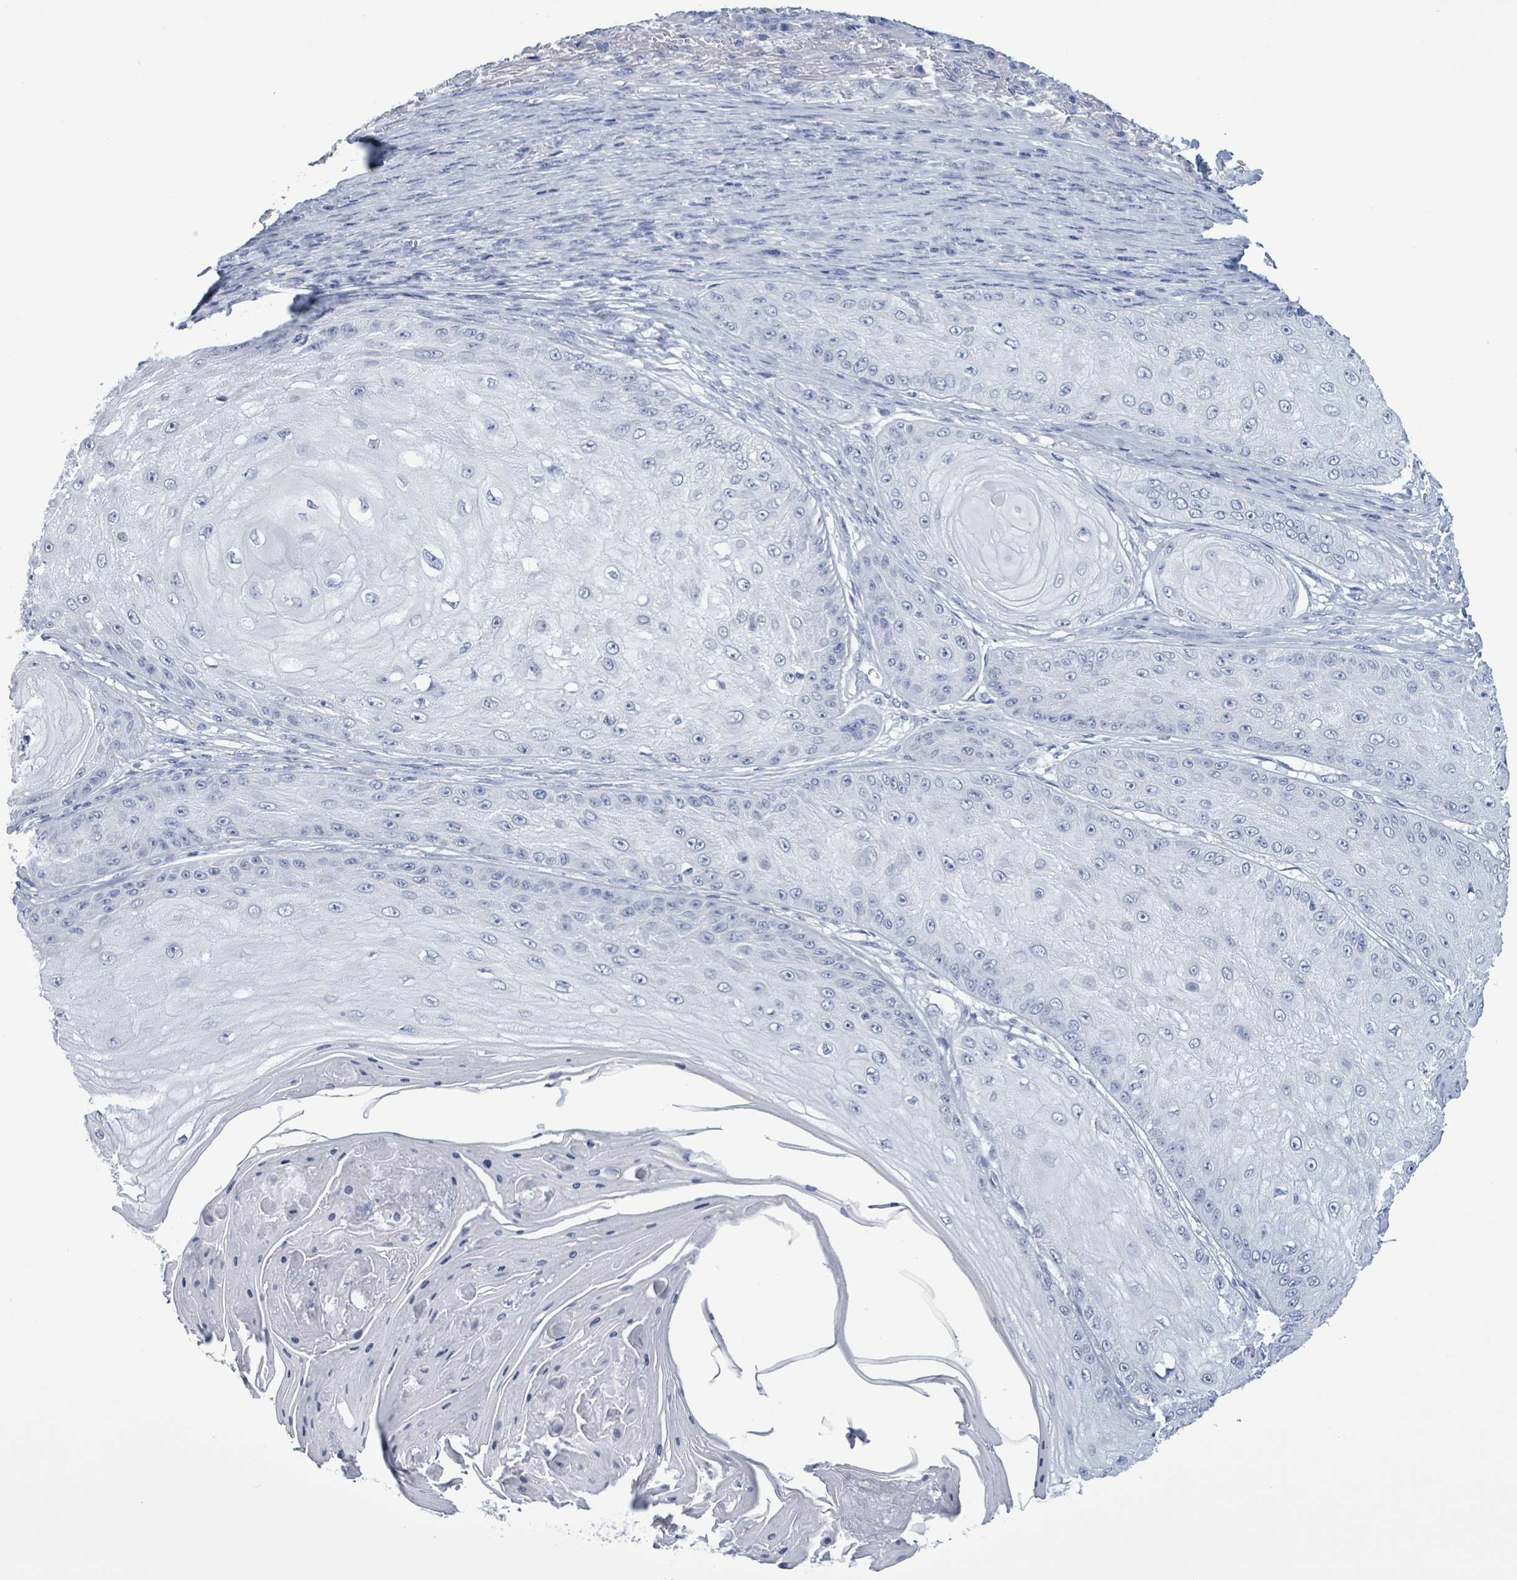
{"staining": {"intensity": "negative", "quantity": "none", "location": "none"}, "tissue": "skin cancer", "cell_type": "Tumor cells", "image_type": "cancer", "snomed": [{"axis": "morphology", "description": "Squamous cell carcinoma, NOS"}, {"axis": "topography", "description": "Skin"}], "caption": "A high-resolution histopathology image shows IHC staining of skin cancer, which demonstrates no significant expression in tumor cells.", "gene": "NKX2-1", "patient": {"sex": "male", "age": 70}}